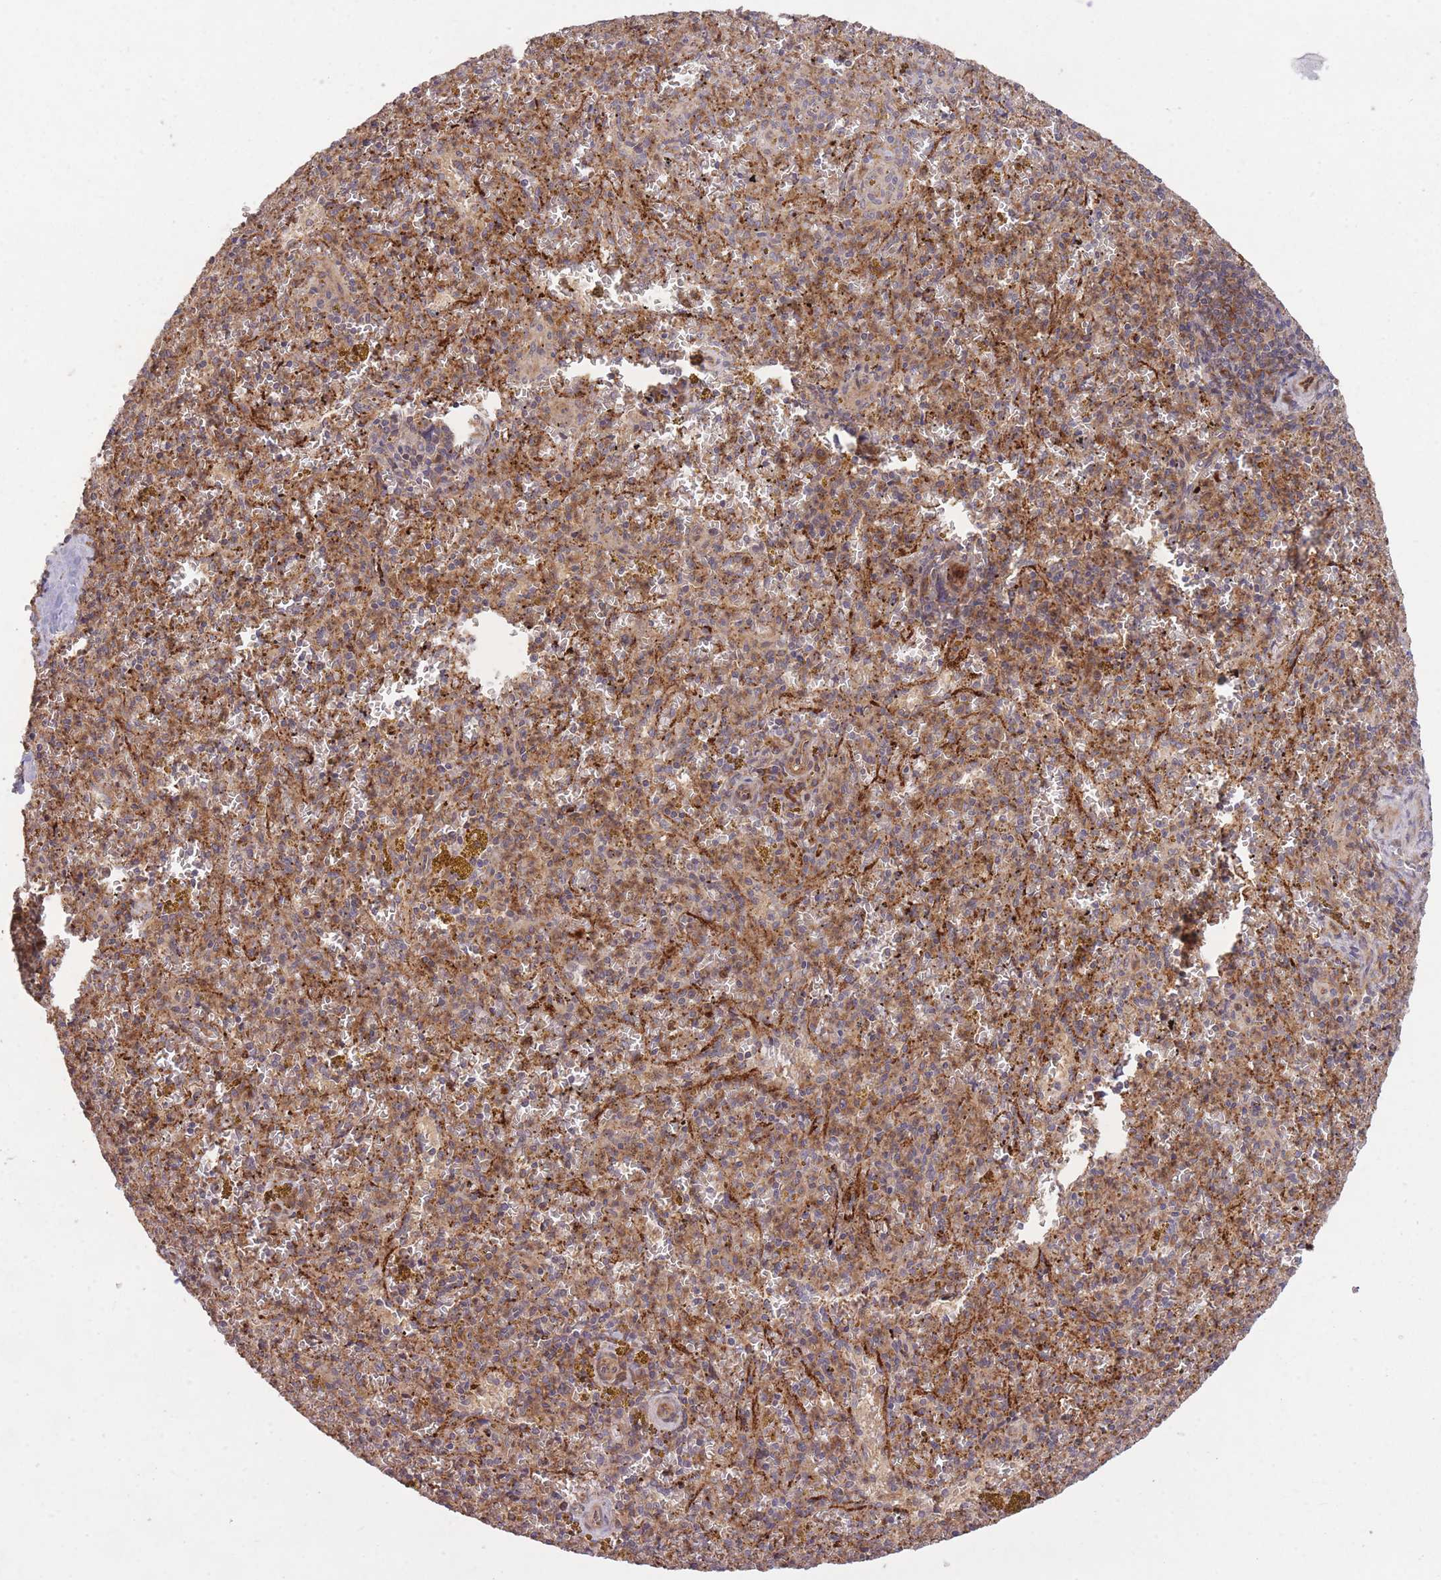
{"staining": {"intensity": "moderate", "quantity": "<25%", "location": "cytoplasmic/membranous"}, "tissue": "spleen", "cell_type": "Cells in red pulp", "image_type": "normal", "snomed": [{"axis": "morphology", "description": "Normal tissue, NOS"}, {"axis": "topography", "description": "Spleen"}], "caption": "A low amount of moderate cytoplasmic/membranous positivity is present in approximately <25% of cells in red pulp in normal spleen.", "gene": "CISH", "patient": {"sex": "male", "age": 57}}